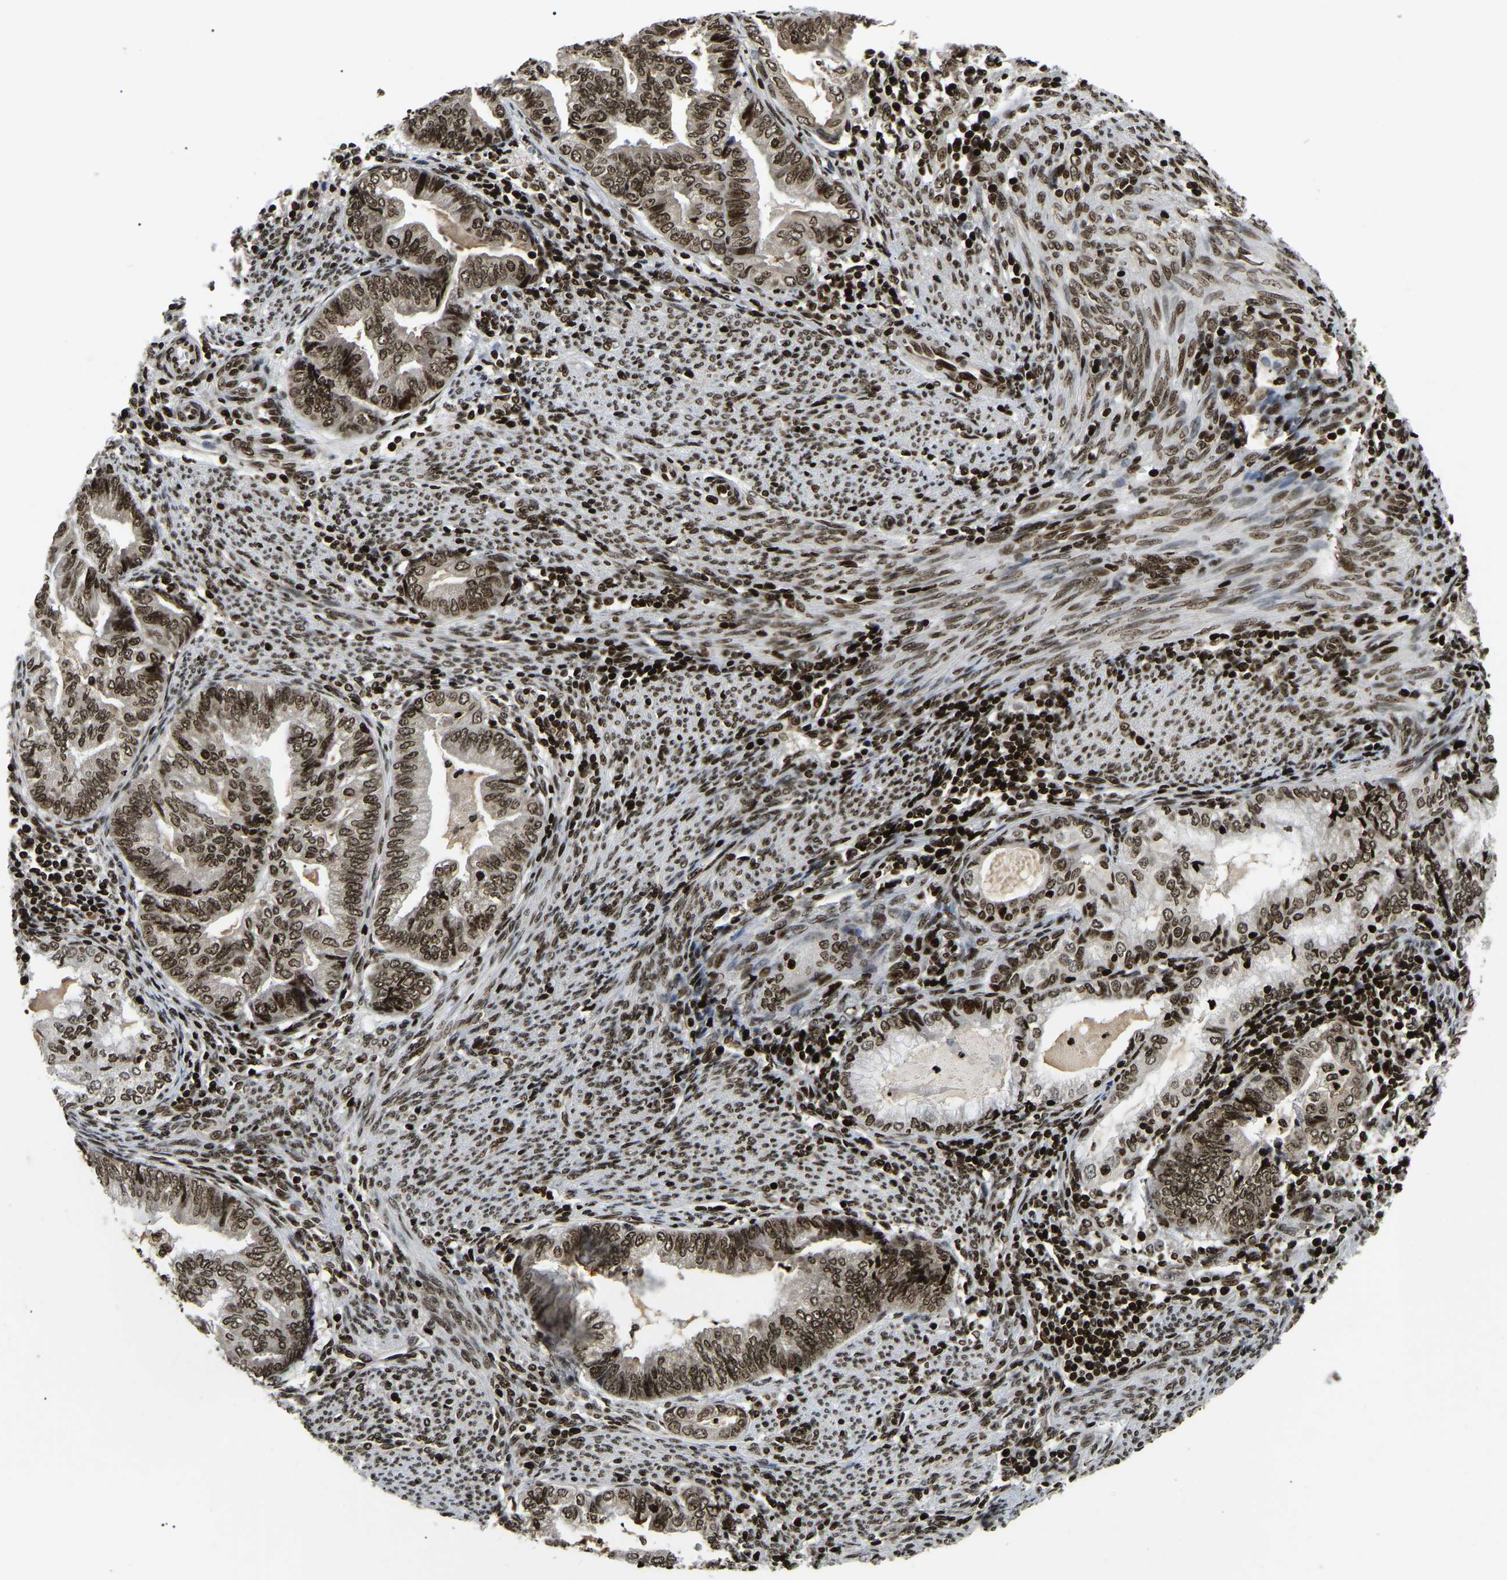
{"staining": {"intensity": "strong", "quantity": ">75%", "location": "nuclear"}, "tissue": "endometrial cancer", "cell_type": "Tumor cells", "image_type": "cancer", "snomed": [{"axis": "morphology", "description": "Adenocarcinoma, NOS"}, {"axis": "topography", "description": "Endometrium"}], "caption": "Endometrial adenocarcinoma tissue demonstrates strong nuclear staining in approximately >75% of tumor cells", "gene": "LRRC61", "patient": {"sex": "female", "age": 79}}